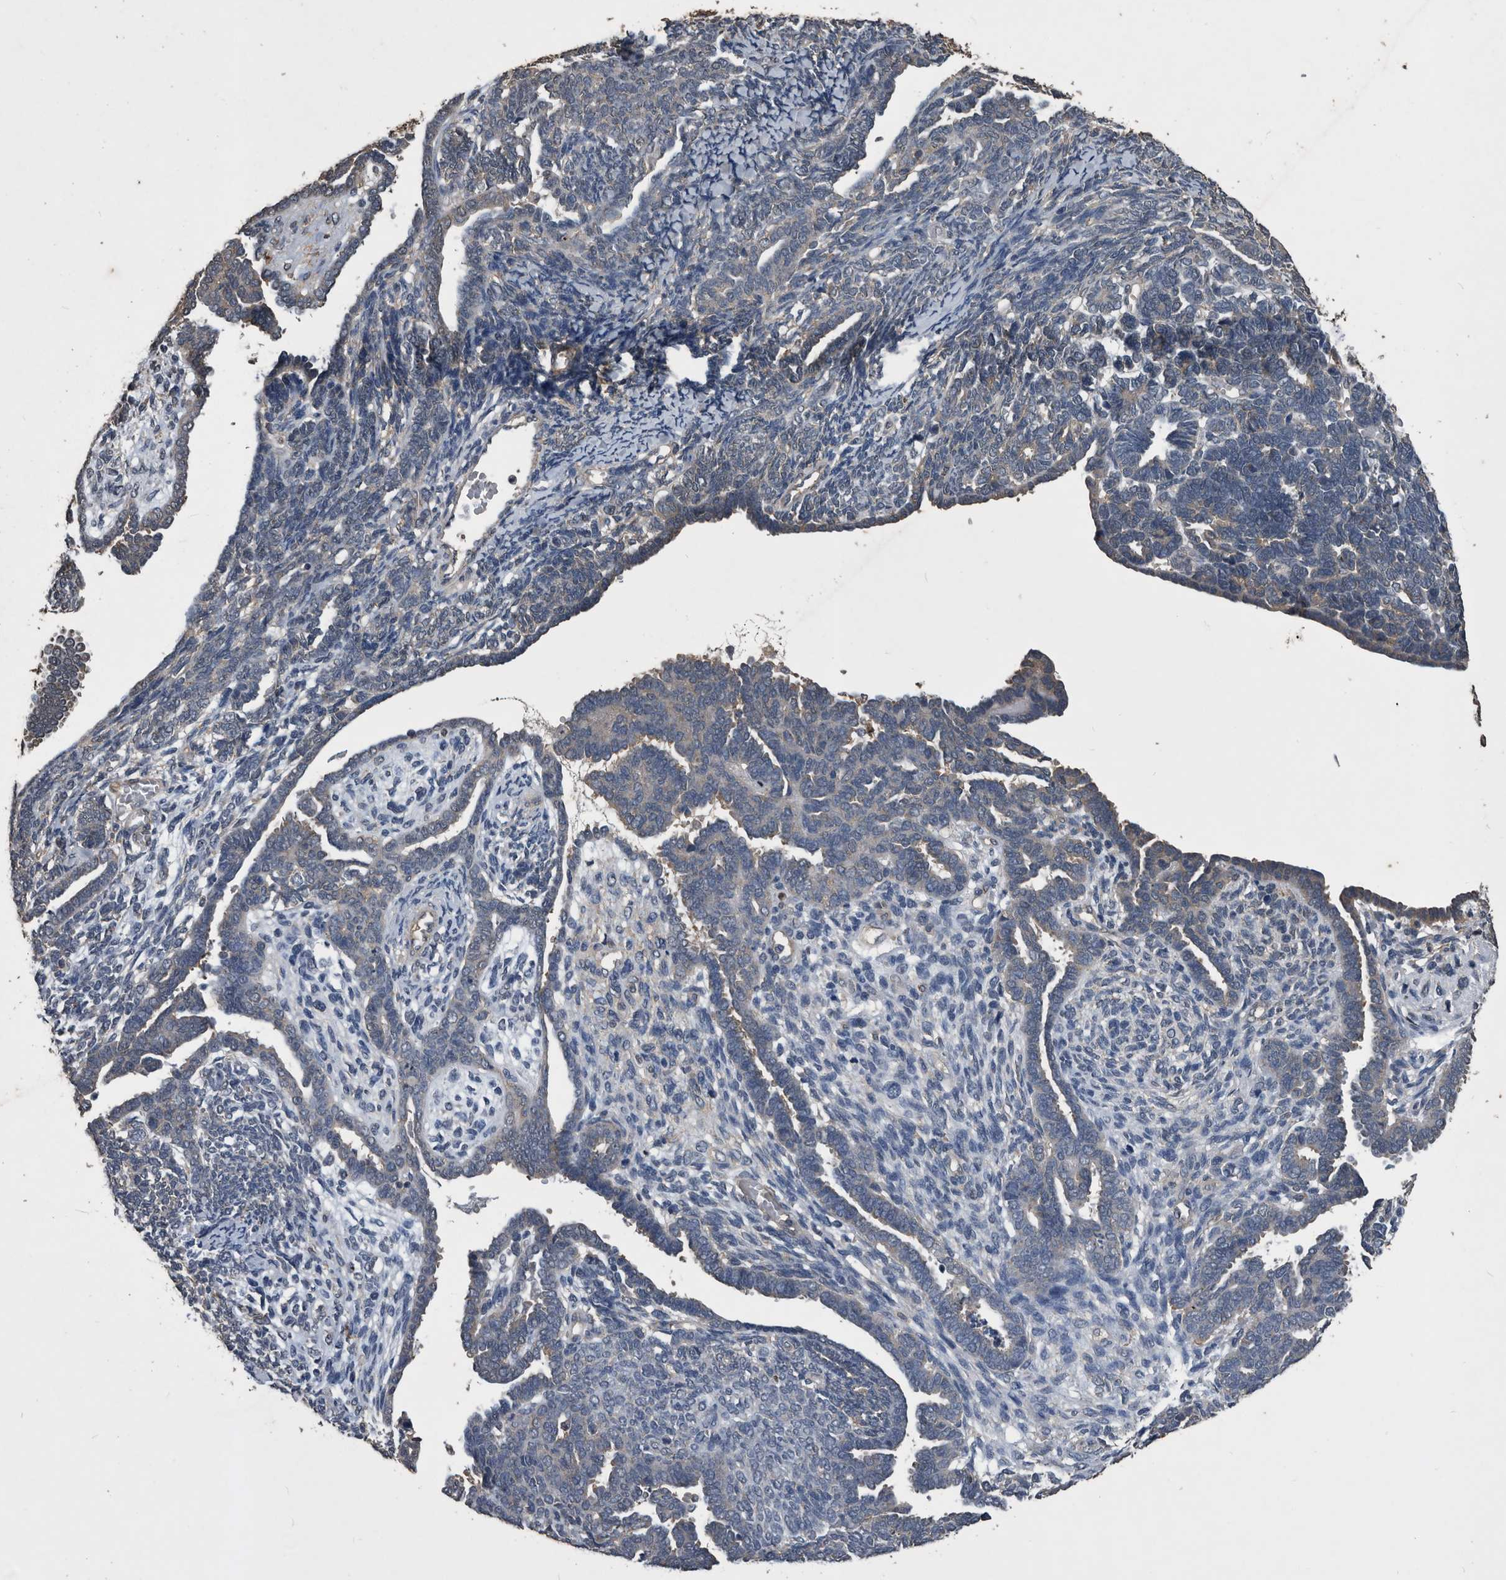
{"staining": {"intensity": "negative", "quantity": "none", "location": "none"}, "tissue": "endometrial cancer", "cell_type": "Tumor cells", "image_type": "cancer", "snomed": [{"axis": "morphology", "description": "Neoplasm, malignant, NOS"}, {"axis": "topography", "description": "Endometrium"}], "caption": "Image shows no significant protein positivity in tumor cells of neoplasm (malignant) (endometrial).", "gene": "NRBP1", "patient": {"sex": "female", "age": 74}}